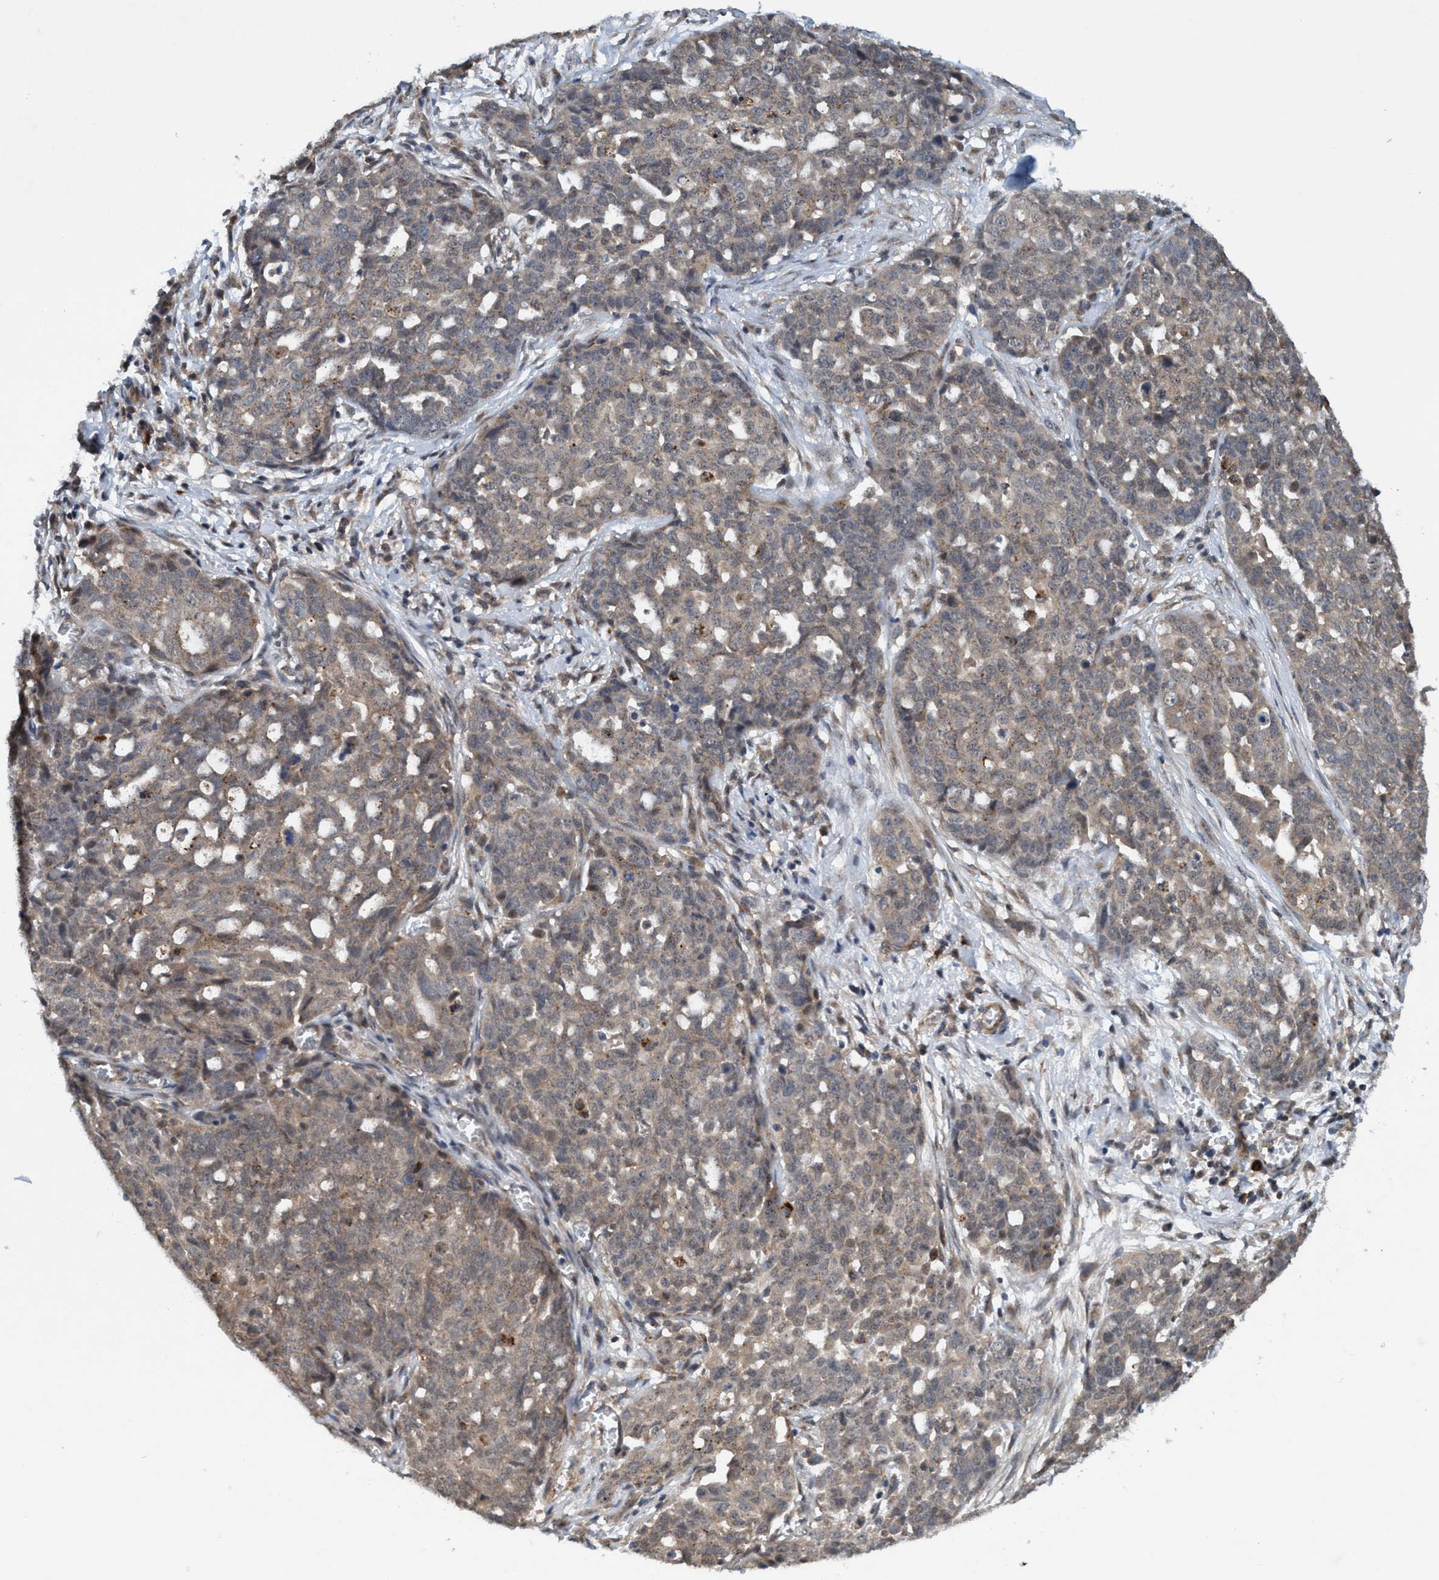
{"staining": {"intensity": "weak", "quantity": "<25%", "location": "cytoplasmic/membranous"}, "tissue": "ovarian cancer", "cell_type": "Tumor cells", "image_type": "cancer", "snomed": [{"axis": "morphology", "description": "Cystadenocarcinoma, serous, NOS"}, {"axis": "topography", "description": "Soft tissue"}, {"axis": "topography", "description": "Ovary"}], "caption": "A histopathology image of human ovarian cancer (serous cystadenocarcinoma) is negative for staining in tumor cells.", "gene": "TRIM65", "patient": {"sex": "female", "age": 57}}